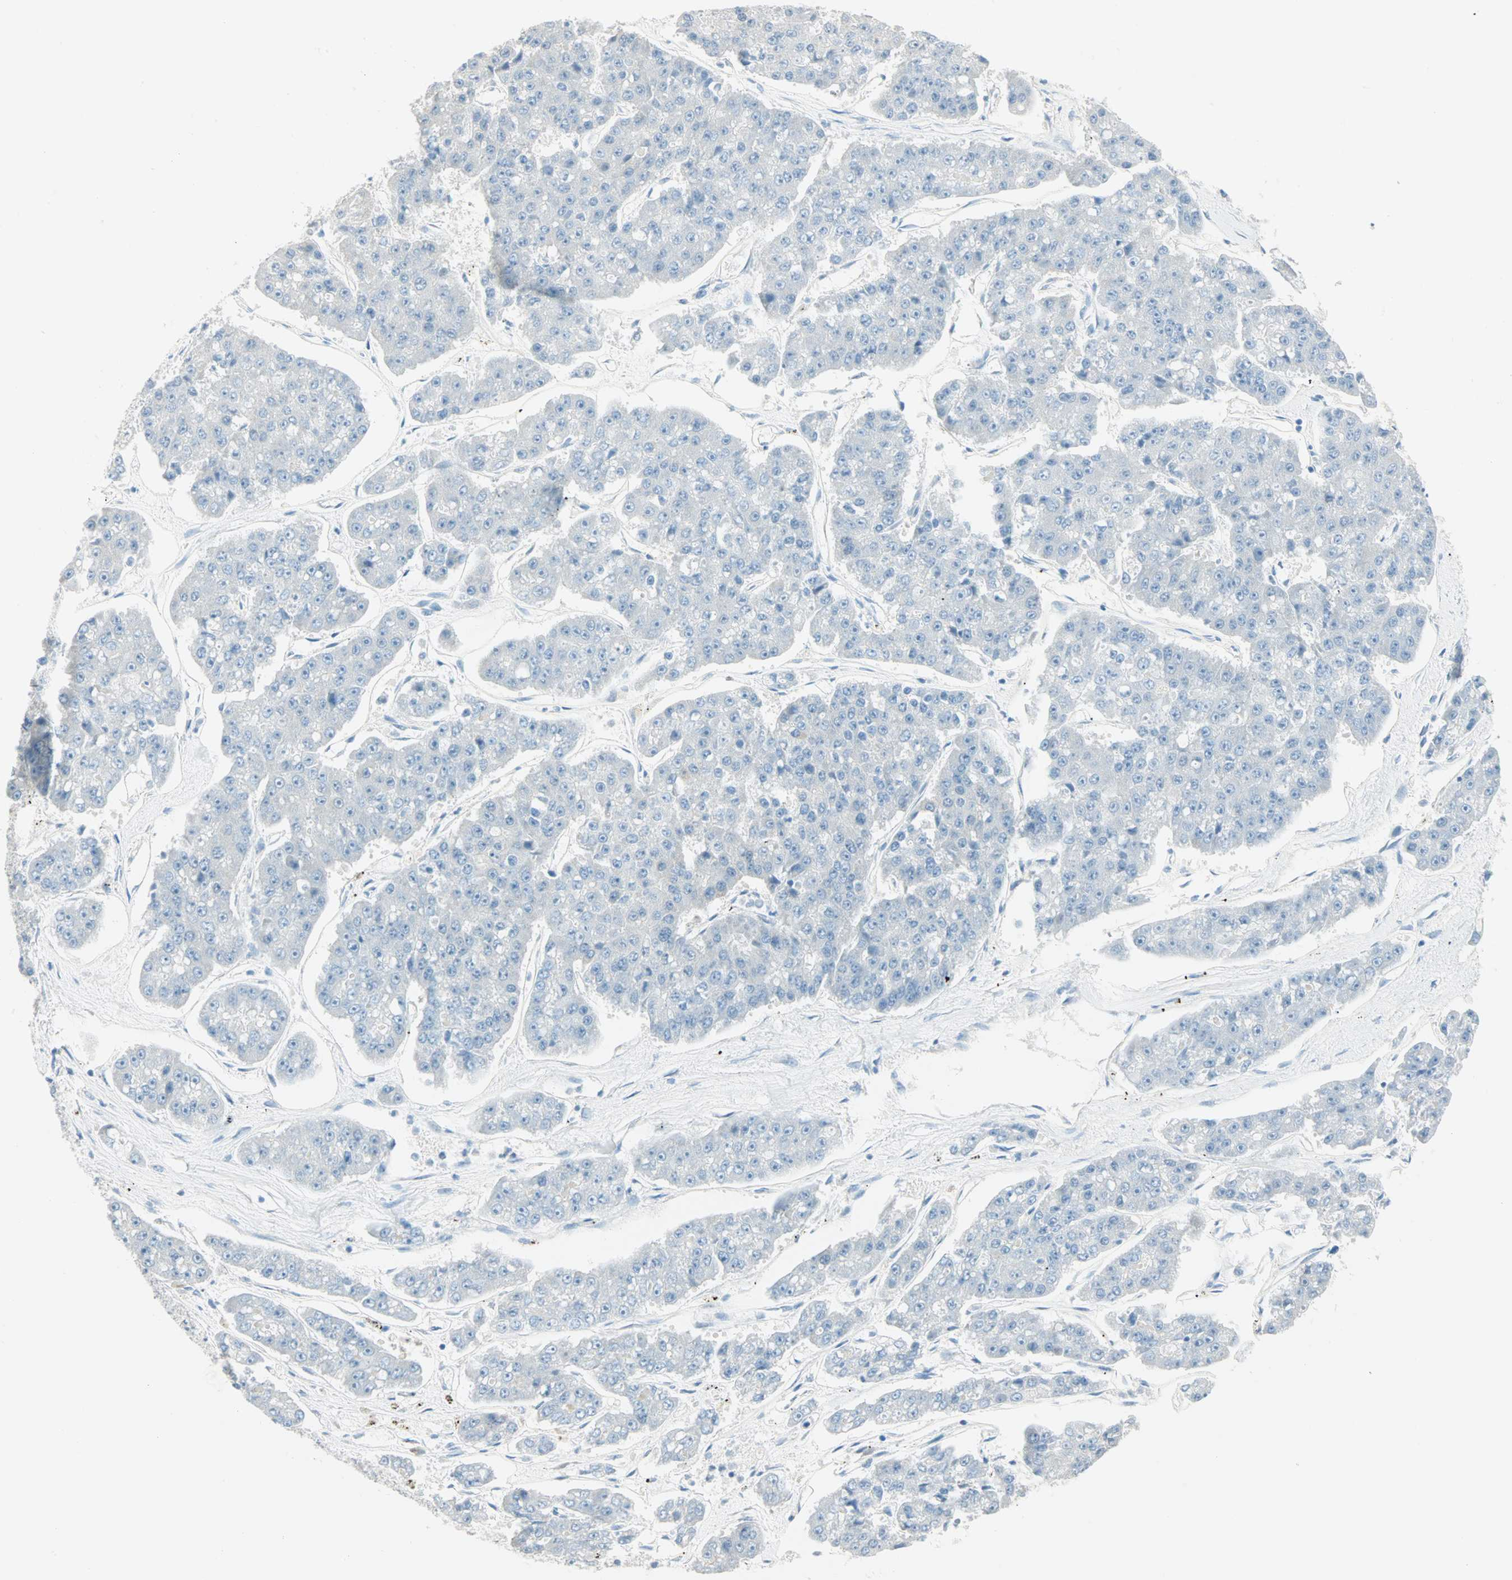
{"staining": {"intensity": "negative", "quantity": "none", "location": "none"}, "tissue": "pancreatic cancer", "cell_type": "Tumor cells", "image_type": "cancer", "snomed": [{"axis": "morphology", "description": "Adenocarcinoma, NOS"}, {"axis": "topography", "description": "Pancreas"}], "caption": "High power microscopy histopathology image of an immunohistochemistry (IHC) histopathology image of pancreatic adenocarcinoma, revealing no significant positivity in tumor cells. The staining was performed using DAB (3,3'-diaminobenzidine) to visualize the protein expression in brown, while the nuclei were stained in blue with hematoxylin (Magnification: 20x).", "gene": "ATF6", "patient": {"sex": "male", "age": 50}}